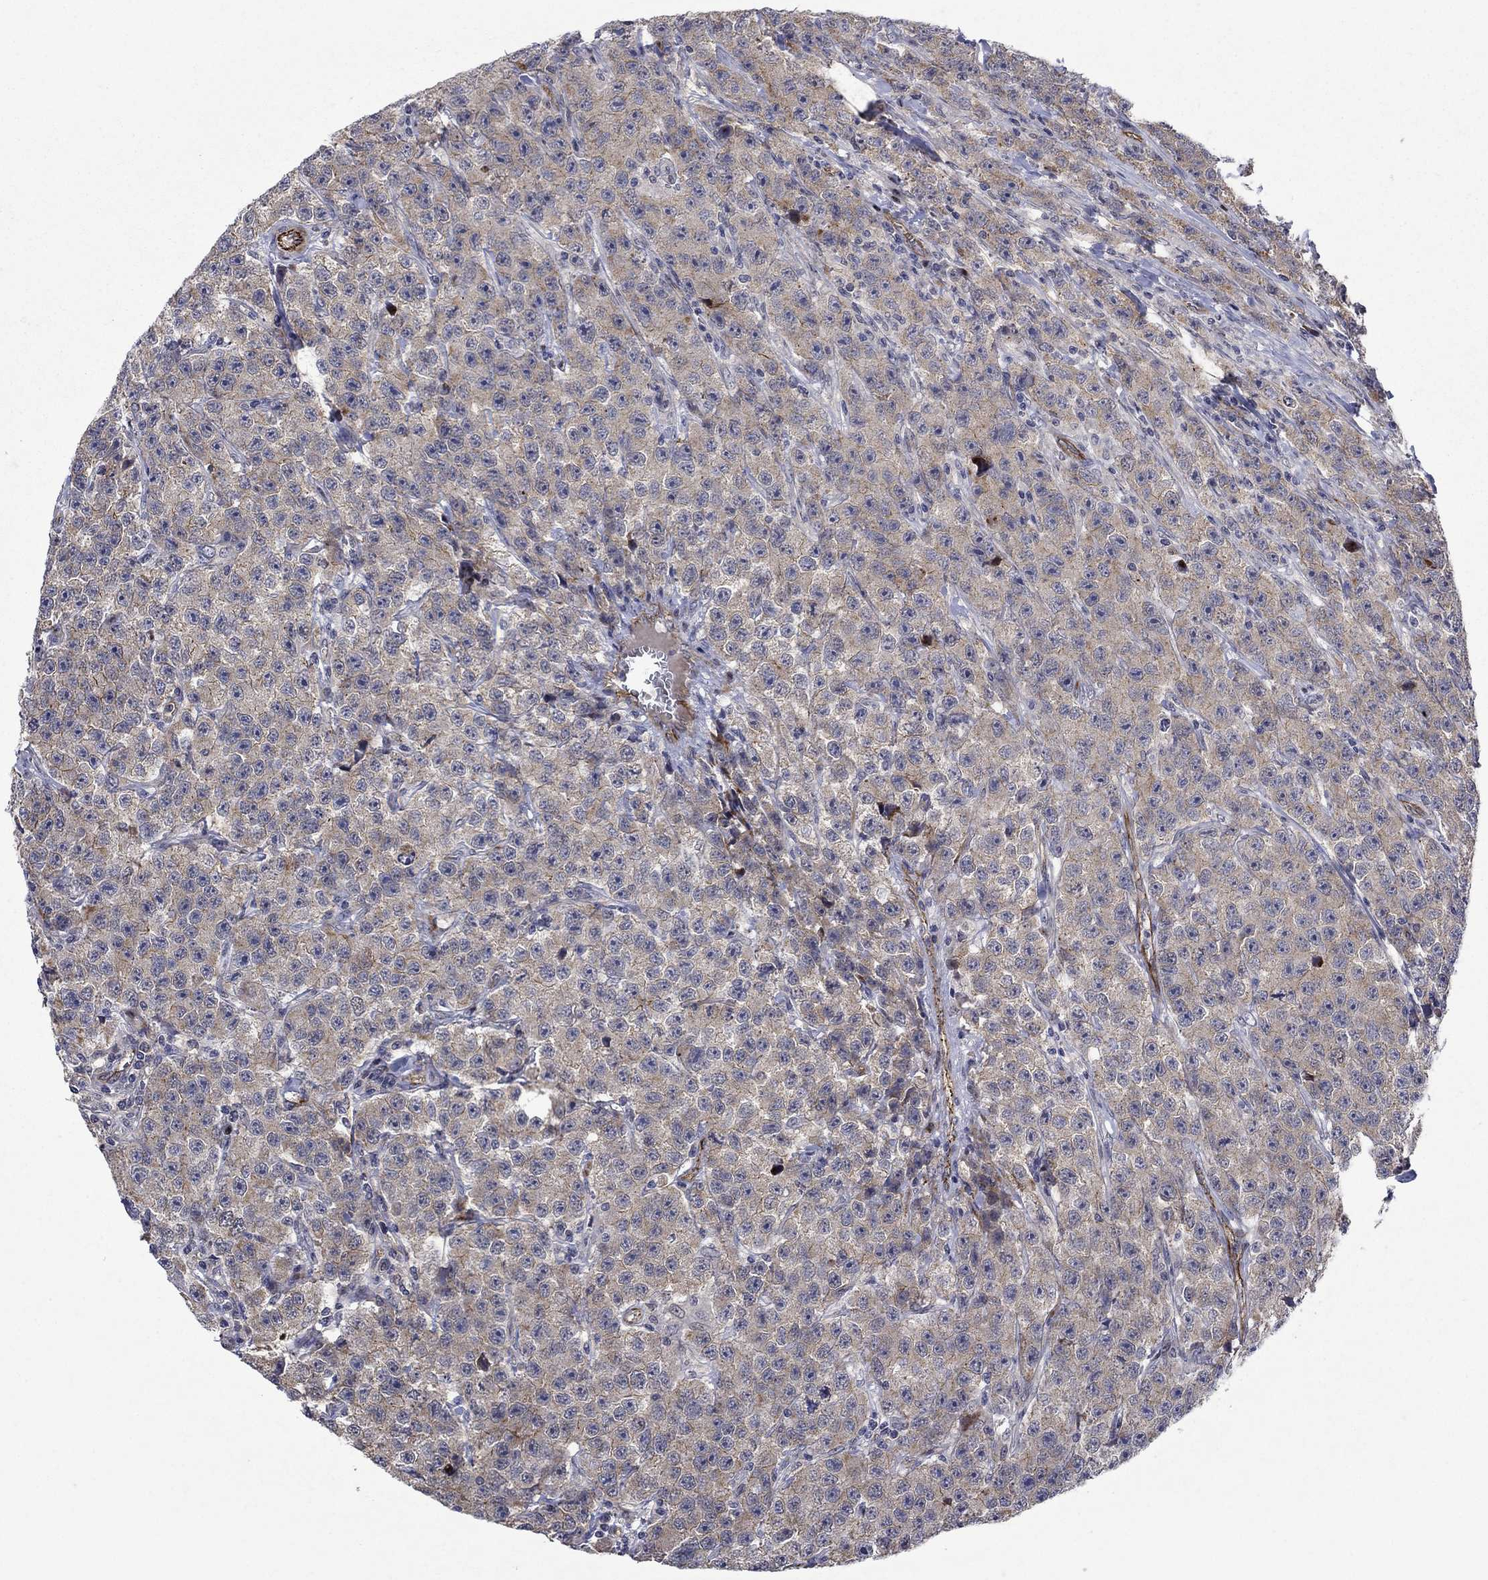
{"staining": {"intensity": "moderate", "quantity": "<25%", "location": "cytoplasmic/membranous"}, "tissue": "testis cancer", "cell_type": "Tumor cells", "image_type": "cancer", "snomed": [{"axis": "morphology", "description": "Seminoma, NOS"}, {"axis": "topography", "description": "Testis"}], "caption": "Immunohistochemistry (DAB) staining of testis seminoma exhibits moderate cytoplasmic/membranous protein staining in approximately <25% of tumor cells.", "gene": "SLC7A1", "patient": {"sex": "male", "age": 59}}